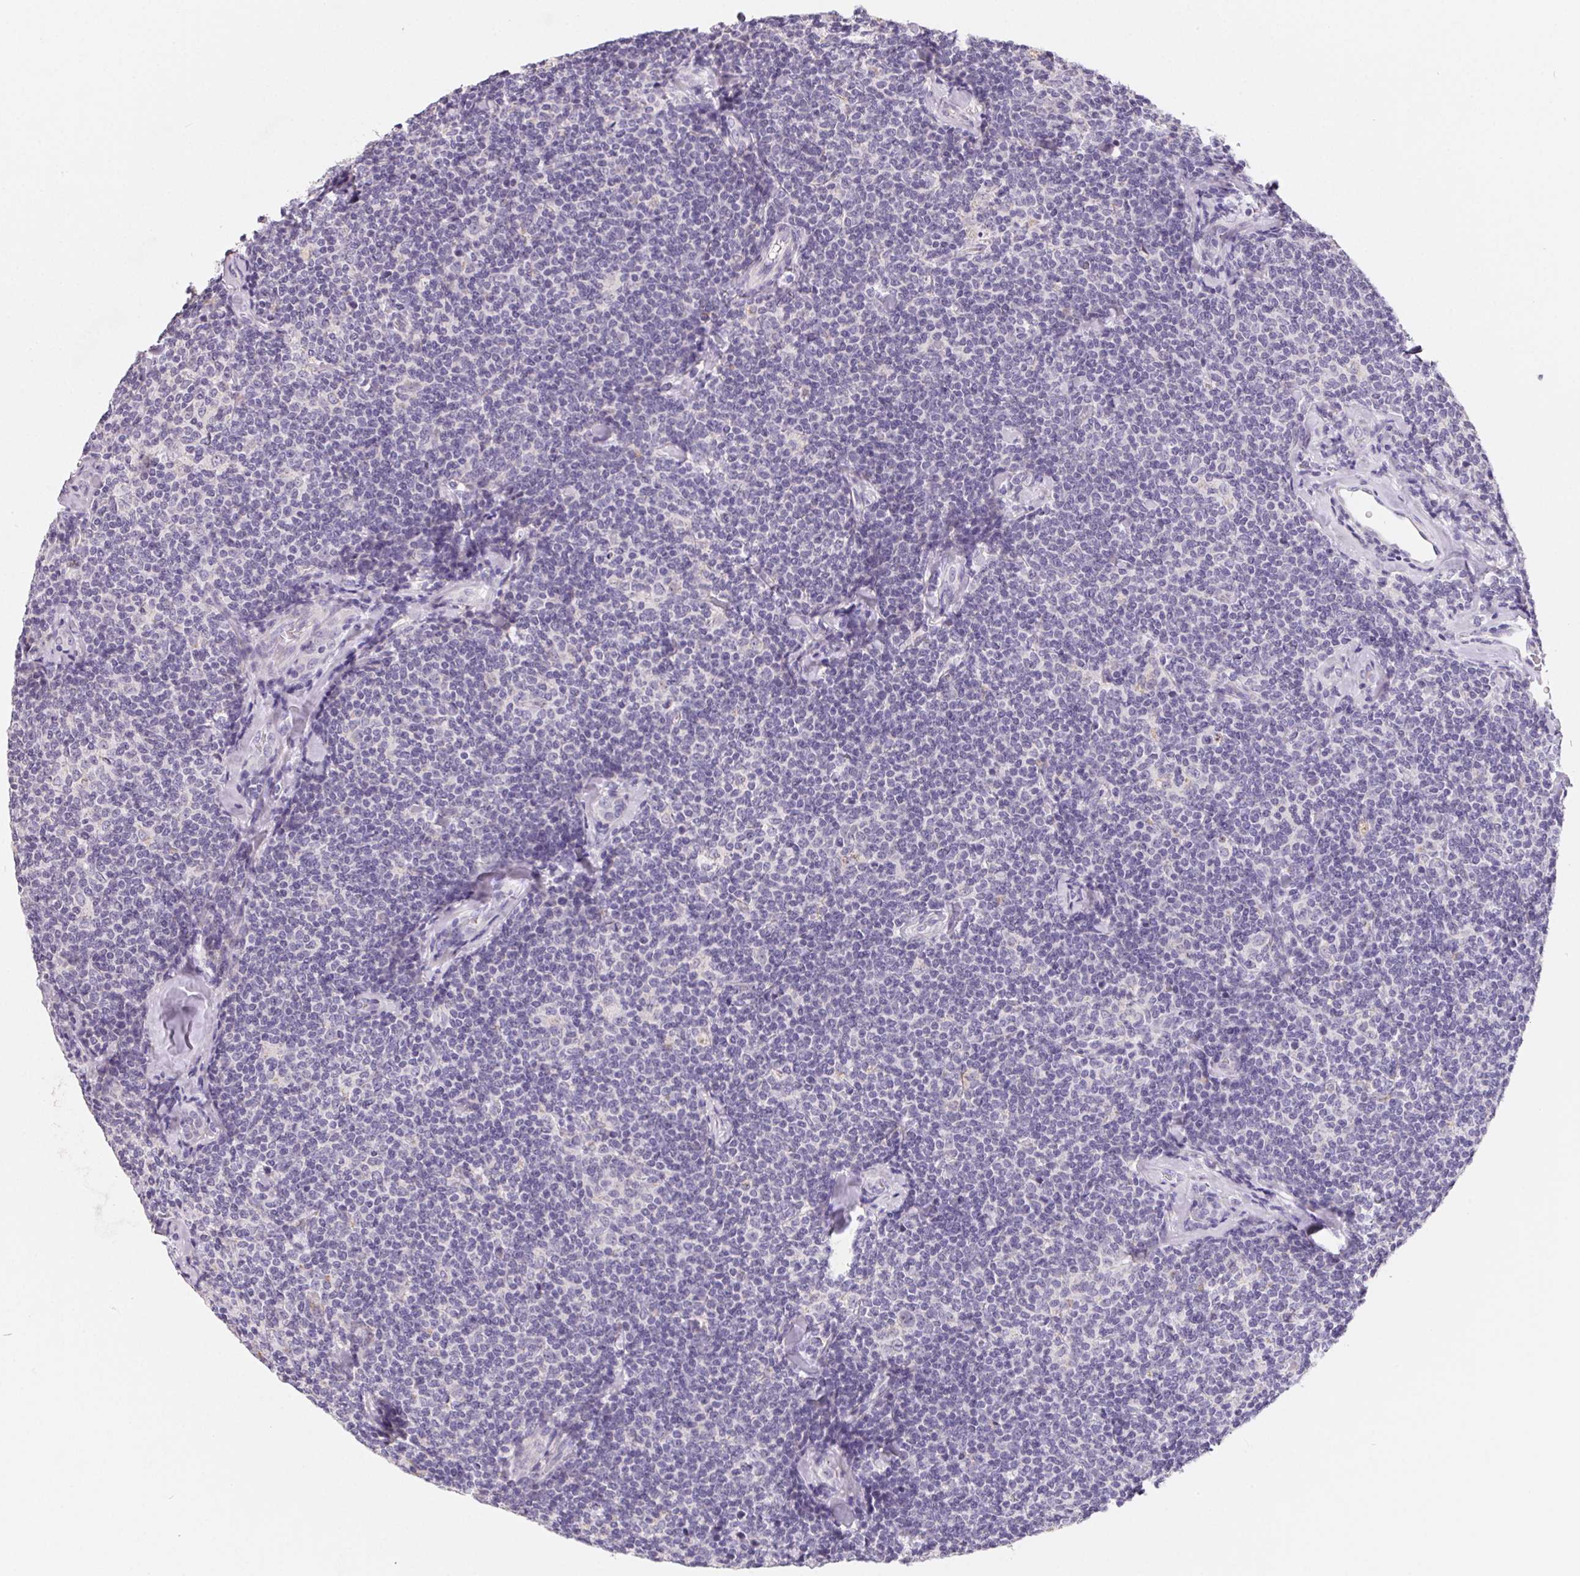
{"staining": {"intensity": "negative", "quantity": "none", "location": "none"}, "tissue": "lymphoma", "cell_type": "Tumor cells", "image_type": "cancer", "snomed": [{"axis": "morphology", "description": "Malignant lymphoma, non-Hodgkin's type, Low grade"}, {"axis": "topography", "description": "Lymph node"}], "caption": "Lymphoma was stained to show a protein in brown. There is no significant positivity in tumor cells. The staining is performed using DAB brown chromogen with nuclei counter-stained in using hematoxylin.", "gene": "FDX1", "patient": {"sex": "female", "age": 56}}